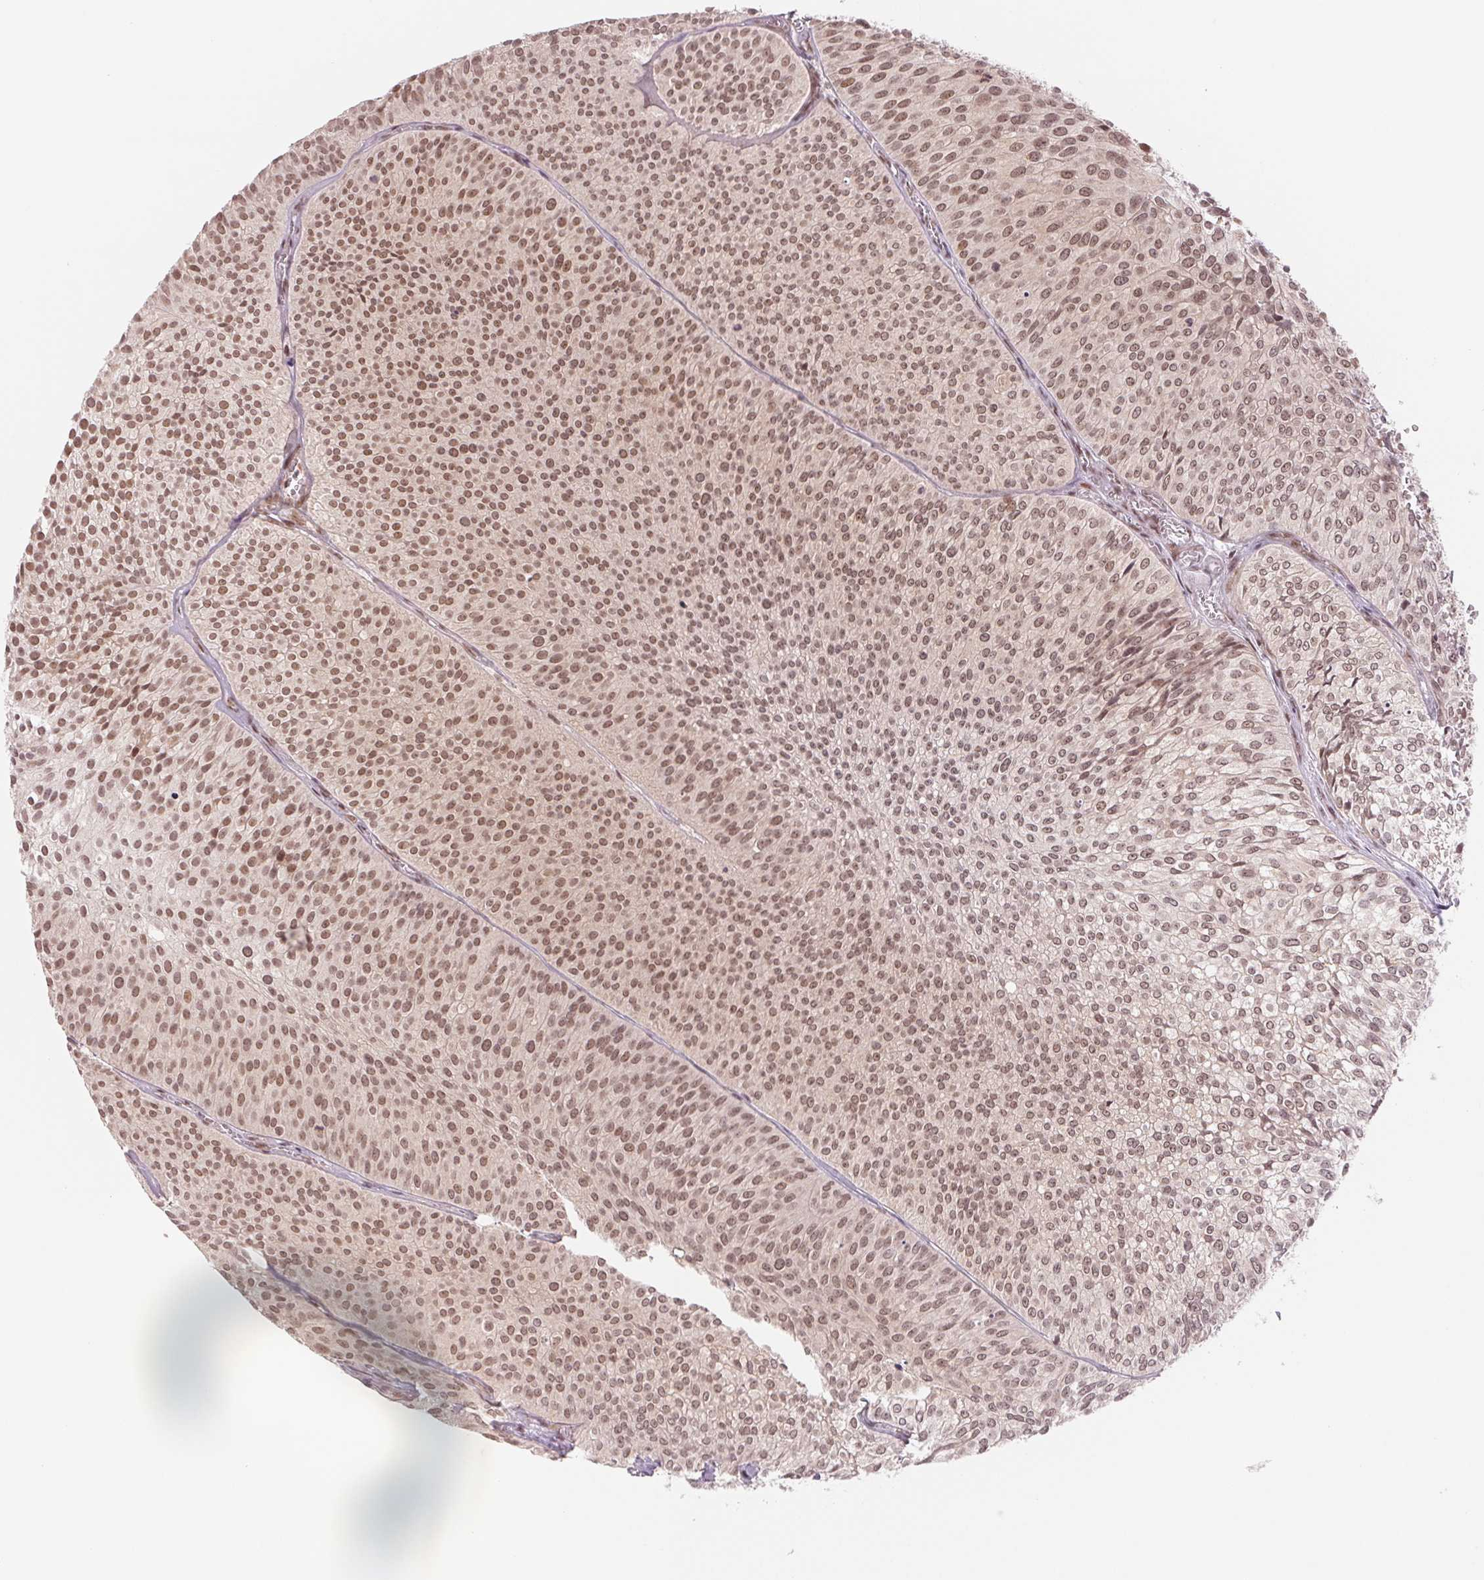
{"staining": {"intensity": "moderate", "quantity": ">75%", "location": "nuclear"}, "tissue": "urothelial cancer", "cell_type": "Tumor cells", "image_type": "cancer", "snomed": [{"axis": "morphology", "description": "Urothelial carcinoma, Low grade"}, {"axis": "topography", "description": "Urinary bladder"}], "caption": "Urothelial cancer stained with IHC reveals moderate nuclear positivity in about >75% of tumor cells. The staining was performed using DAB, with brown indicating positive protein expression. Nuclei are stained blue with hematoxylin.", "gene": "DNAJB6", "patient": {"sex": "male", "age": 91}}